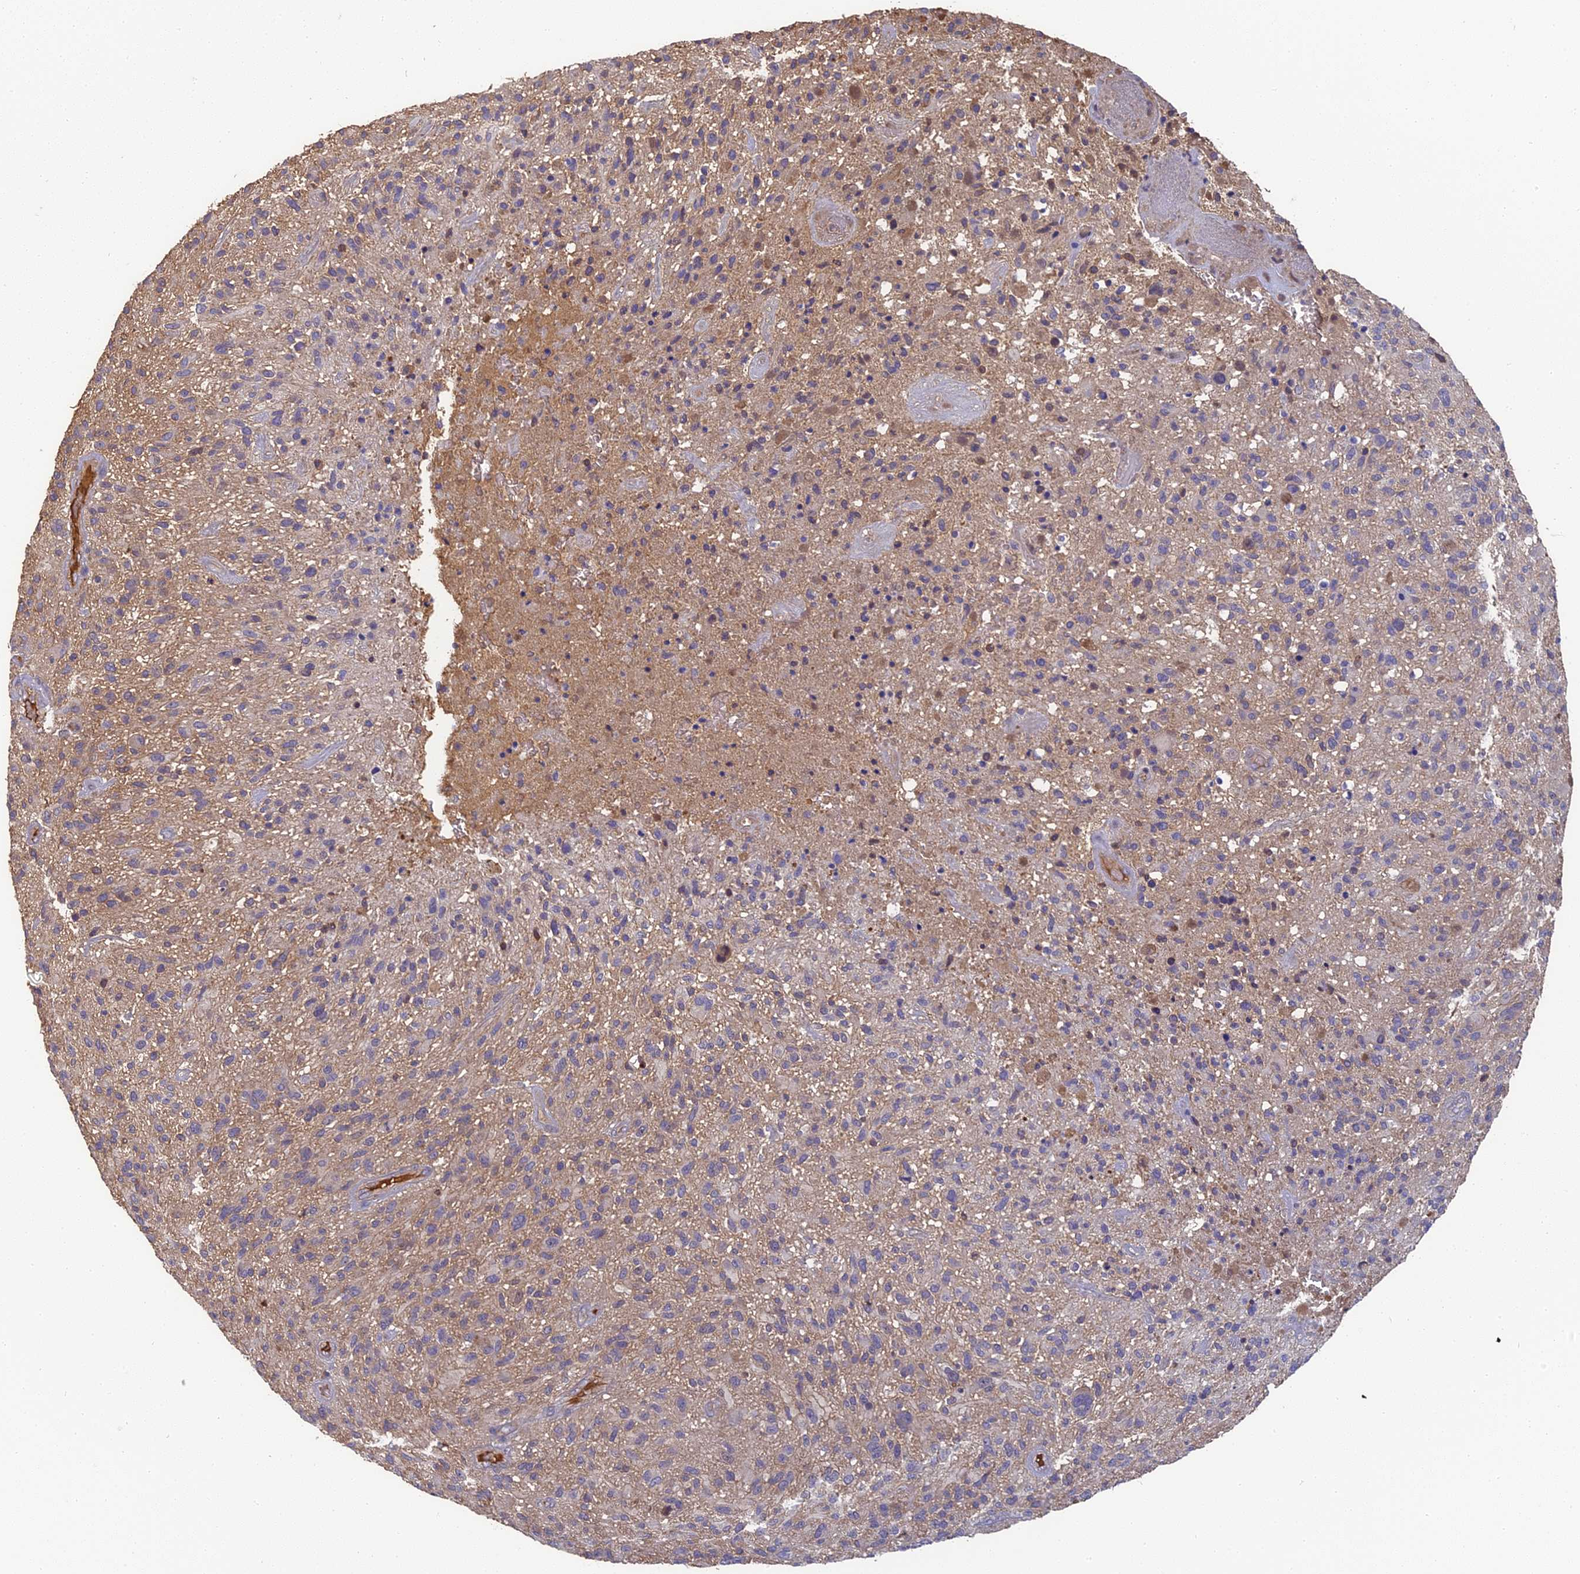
{"staining": {"intensity": "negative", "quantity": "none", "location": "none"}, "tissue": "glioma", "cell_type": "Tumor cells", "image_type": "cancer", "snomed": [{"axis": "morphology", "description": "Glioma, malignant, High grade"}, {"axis": "topography", "description": "Brain"}], "caption": "Immunohistochemistry photomicrograph of neoplastic tissue: human glioma stained with DAB displays no significant protein expression in tumor cells.", "gene": "ERMAP", "patient": {"sex": "male", "age": 47}}